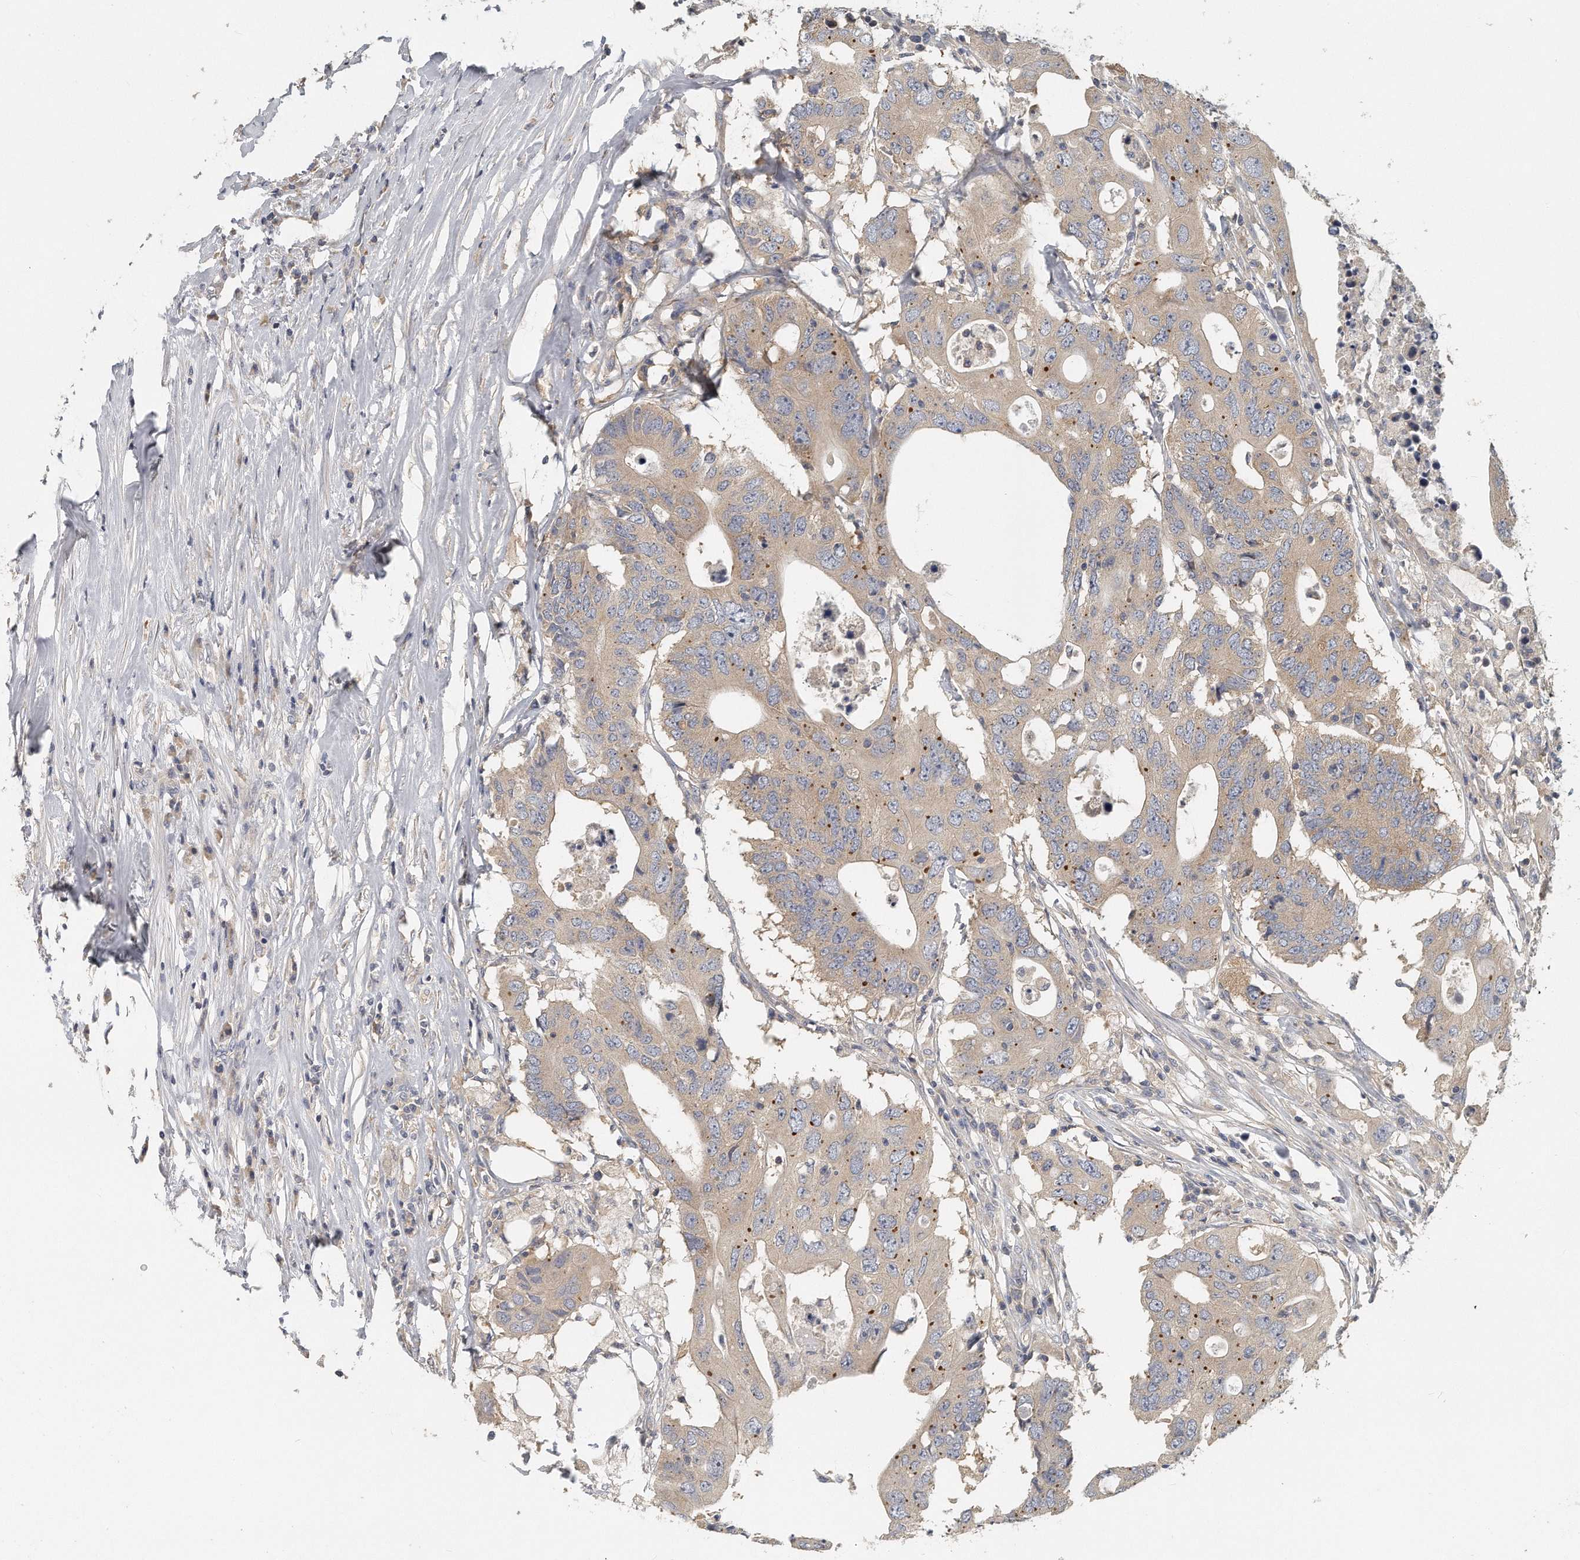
{"staining": {"intensity": "weak", "quantity": ">75%", "location": "cytoplasmic/membranous"}, "tissue": "colorectal cancer", "cell_type": "Tumor cells", "image_type": "cancer", "snomed": [{"axis": "morphology", "description": "Adenocarcinoma, NOS"}, {"axis": "topography", "description": "Colon"}], "caption": "Immunohistochemistry (IHC) staining of colorectal cancer (adenocarcinoma), which exhibits low levels of weak cytoplasmic/membranous positivity in about >75% of tumor cells indicating weak cytoplasmic/membranous protein positivity. The staining was performed using DAB (brown) for protein detection and nuclei were counterstained in hematoxylin (blue).", "gene": "EIF3I", "patient": {"sex": "male", "age": 71}}